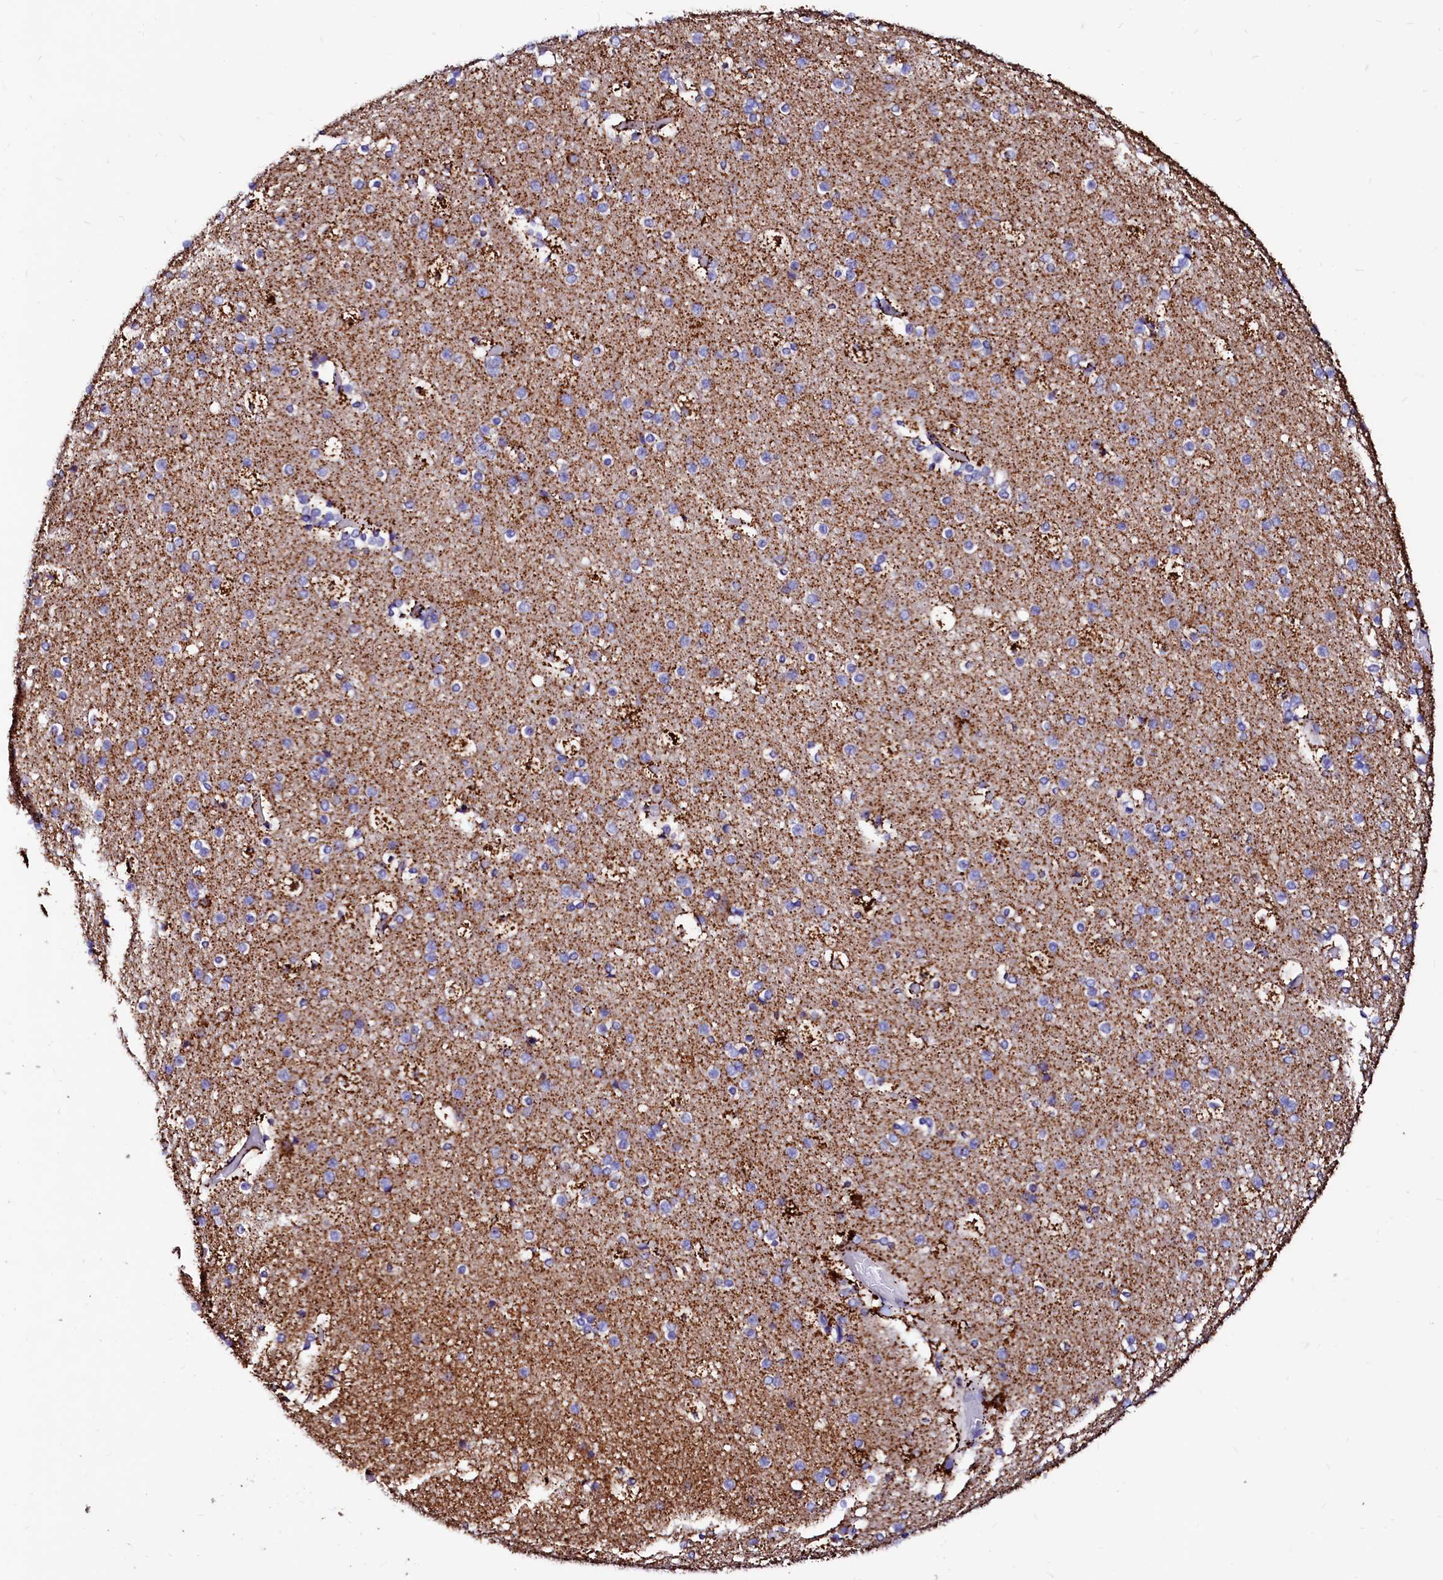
{"staining": {"intensity": "moderate", "quantity": "<25%", "location": "cytoplasmic/membranous"}, "tissue": "cerebral cortex", "cell_type": "Endothelial cells", "image_type": "normal", "snomed": [{"axis": "morphology", "description": "Normal tissue, NOS"}, {"axis": "topography", "description": "Cerebral cortex"}], "caption": "Immunohistochemical staining of unremarkable cerebral cortex demonstrates low levels of moderate cytoplasmic/membranous positivity in approximately <25% of endothelial cells.", "gene": "MAOB", "patient": {"sex": "male", "age": 57}}